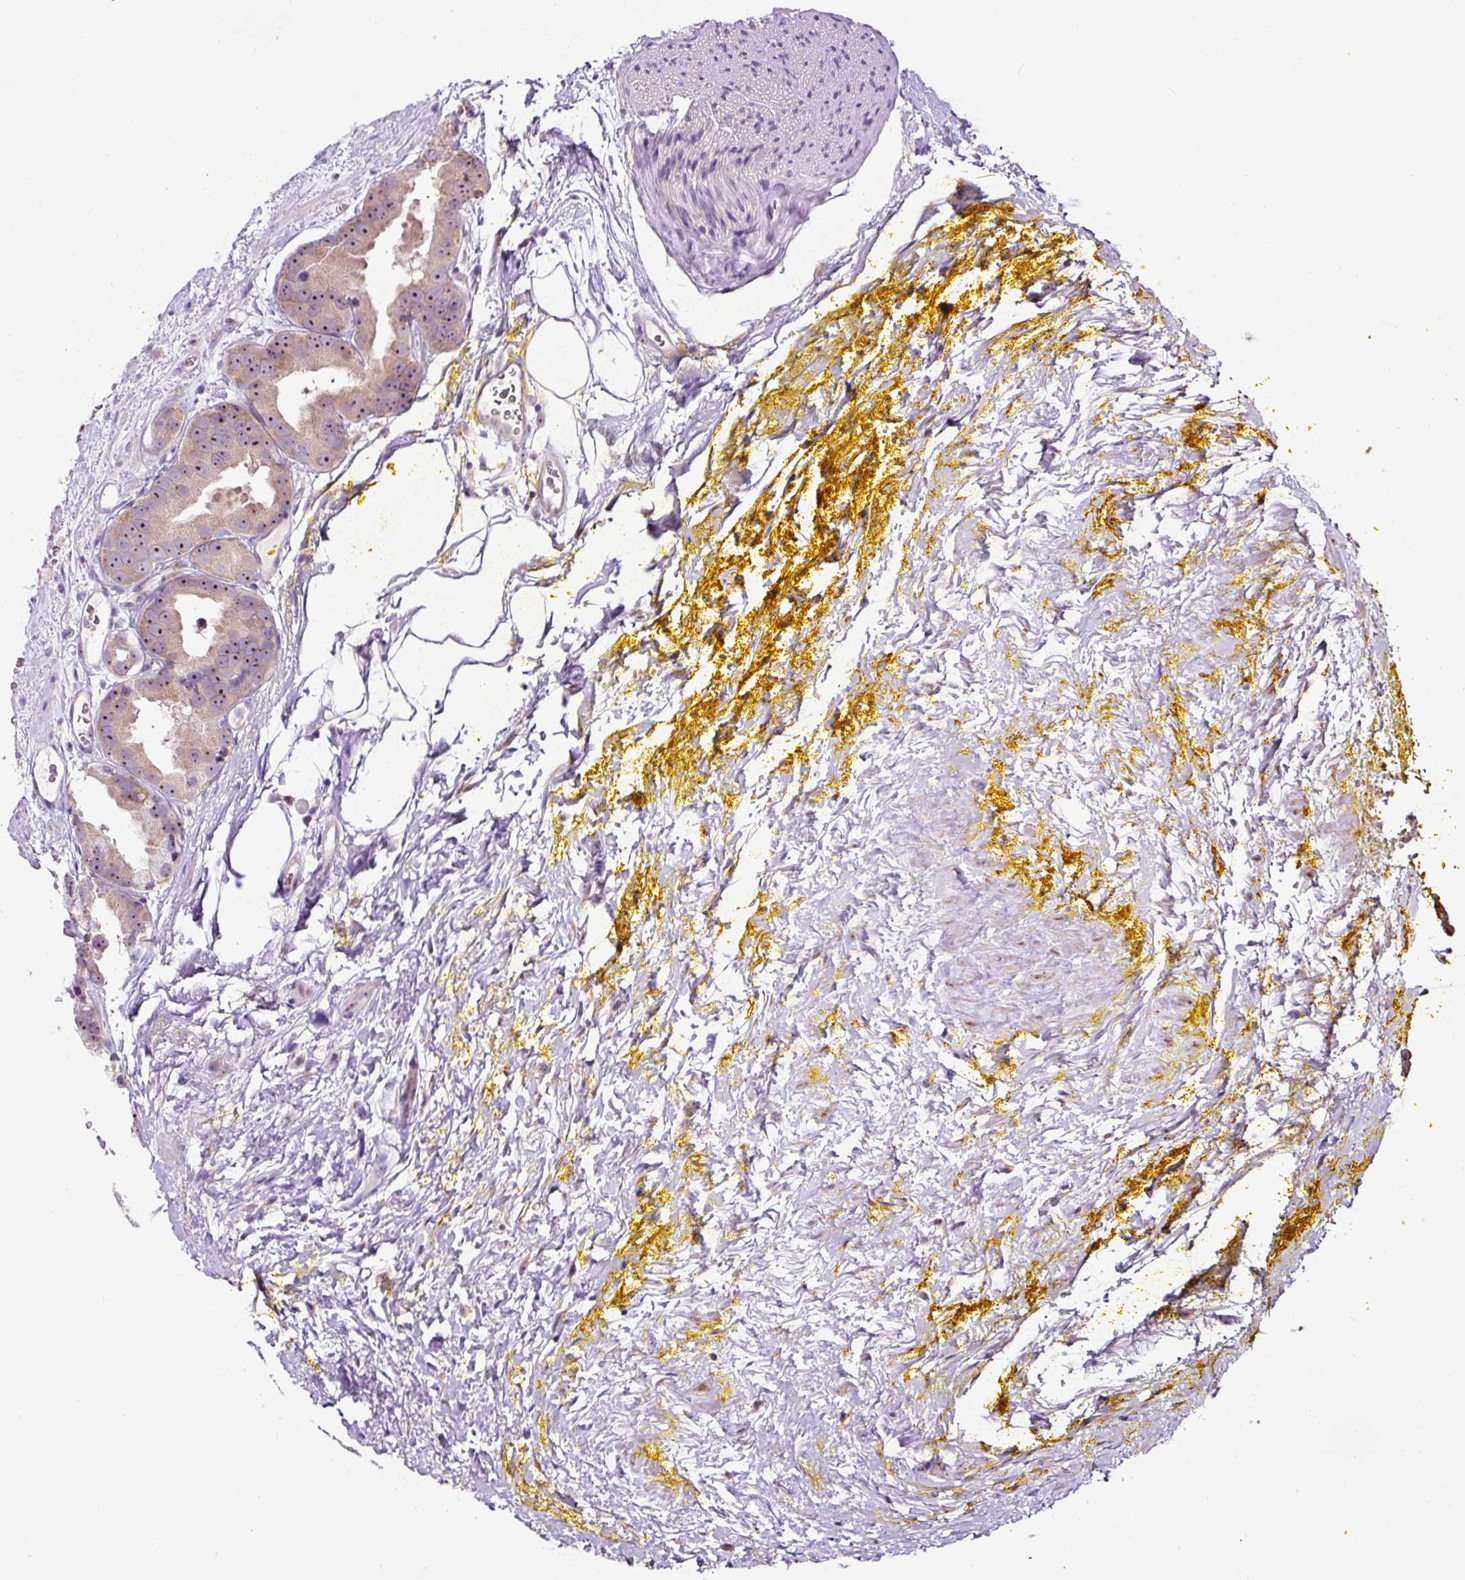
{"staining": {"intensity": "weak", "quantity": ">75%", "location": "cytoplasmic/membranous,nuclear"}, "tissue": "prostate cancer", "cell_type": "Tumor cells", "image_type": "cancer", "snomed": [{"axis": "morphology", "description": "Adenocarcinoma, High grade"}, {"axis": "topography", "description": "Prostate"}], "caption": "Weak cytoplasmic/membranous and nuclear expression is identified in about >75% of tumor cells in prostate cancer (high-grade adenocarcinoma). The protein of interest is stained brown, and the nuclei are stained in blue (DAB IHC with brightfield microscopy, high magnification).", "gene": "NOM1", "patient": {"sex": "male", "age": 63}}